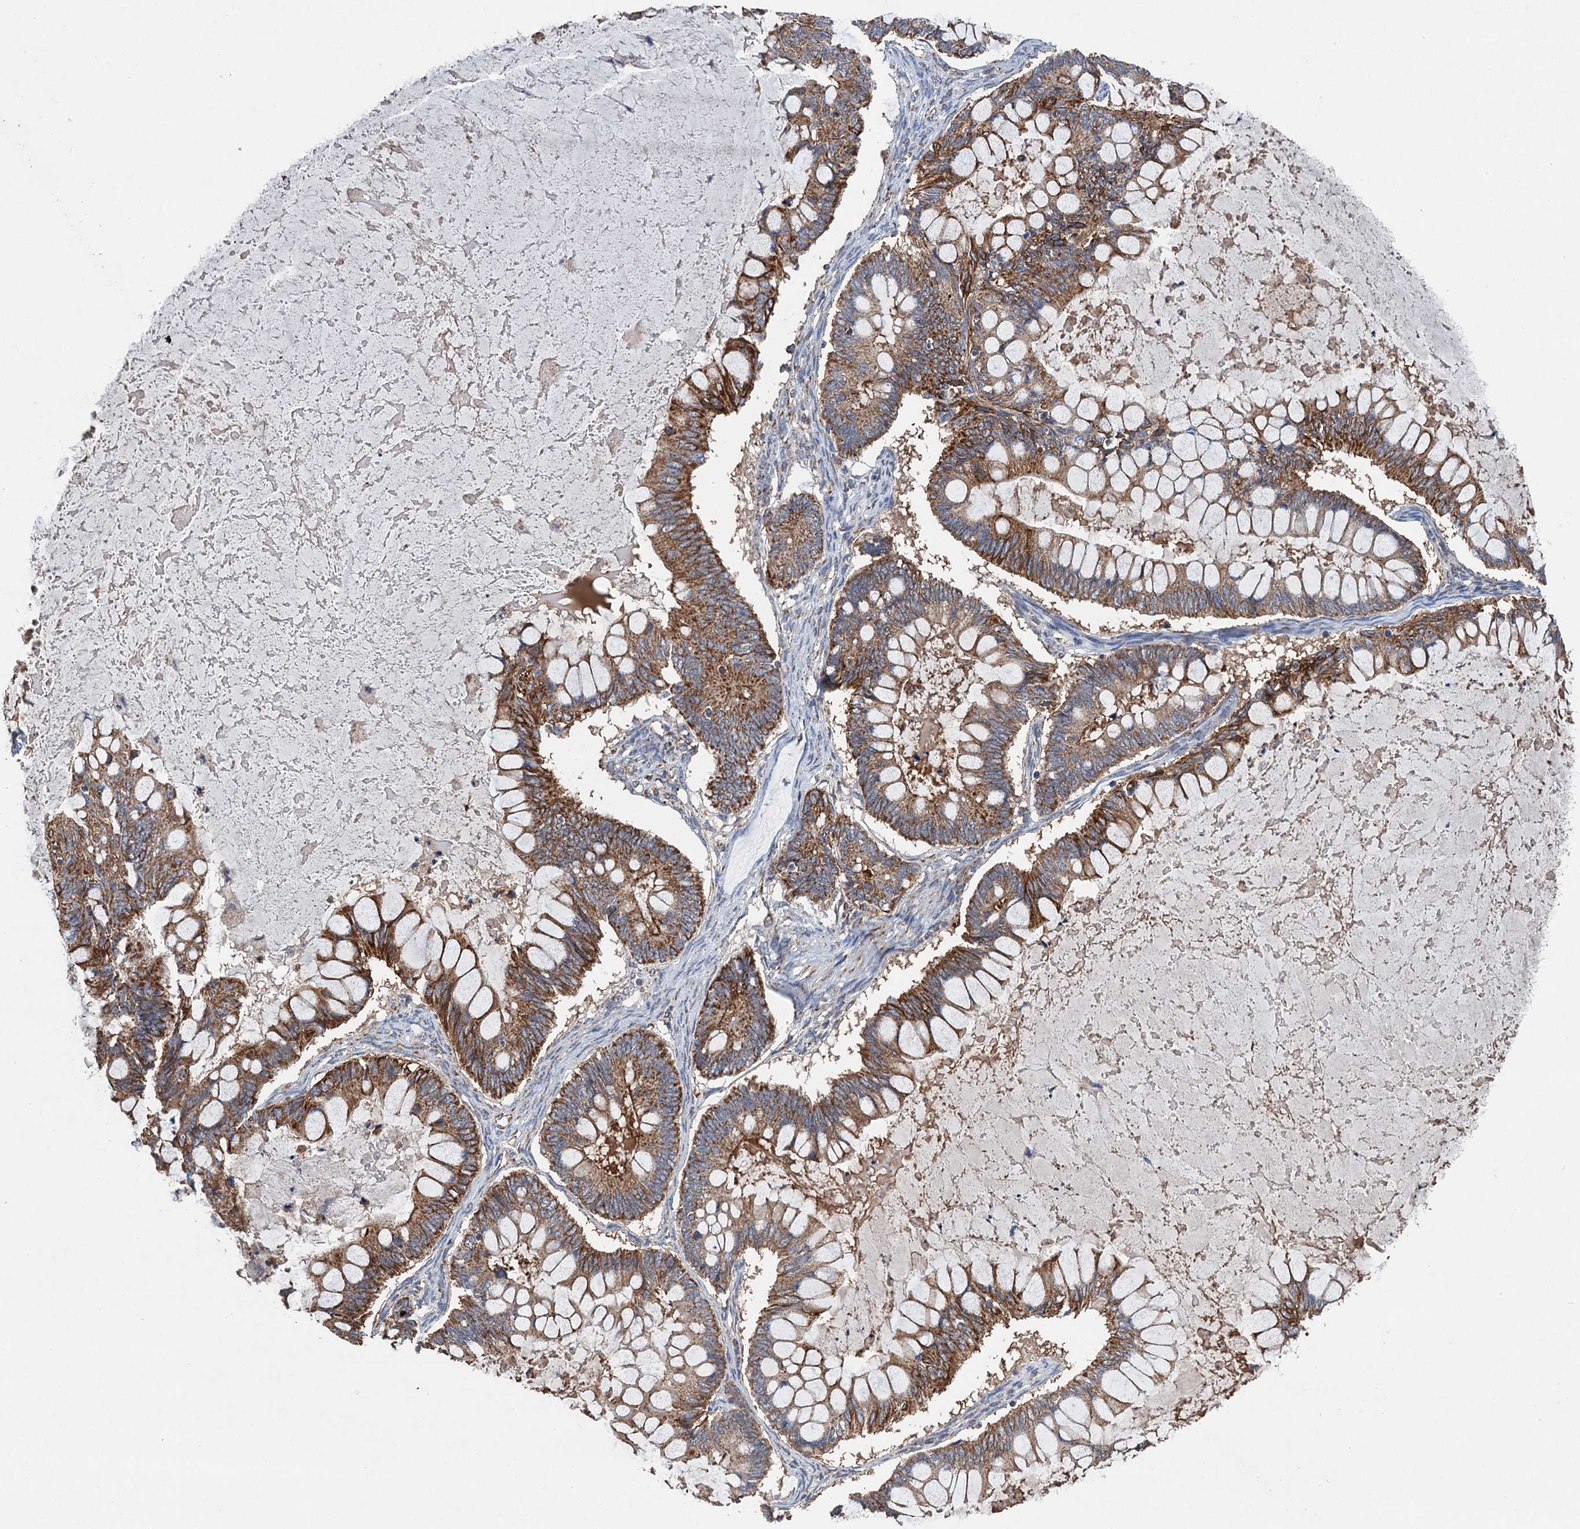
{"staining": {"intensity": "strong", "quantity": ">75%", "location": "cytoplasmic/membranous"}, "tissue": "ovarian cancer", "cell_type": "Tumor cells", "image_type": "cancer", "snomed": [{"axis": "morphology", "description": "Cystadenocarcinoma, mucinous, NOS"}, {"axis": "topography", "description": "Ovary"}], "caption": "This micrograph reveals IHC staining of mucinous cystadenocarcinoma (ovarian), with high strong cytoplasmic/membranous staining in approximately >75% of tumor cells.", "gene": "DGLUCY", "patient": {"sex": "female", "age": 61}}